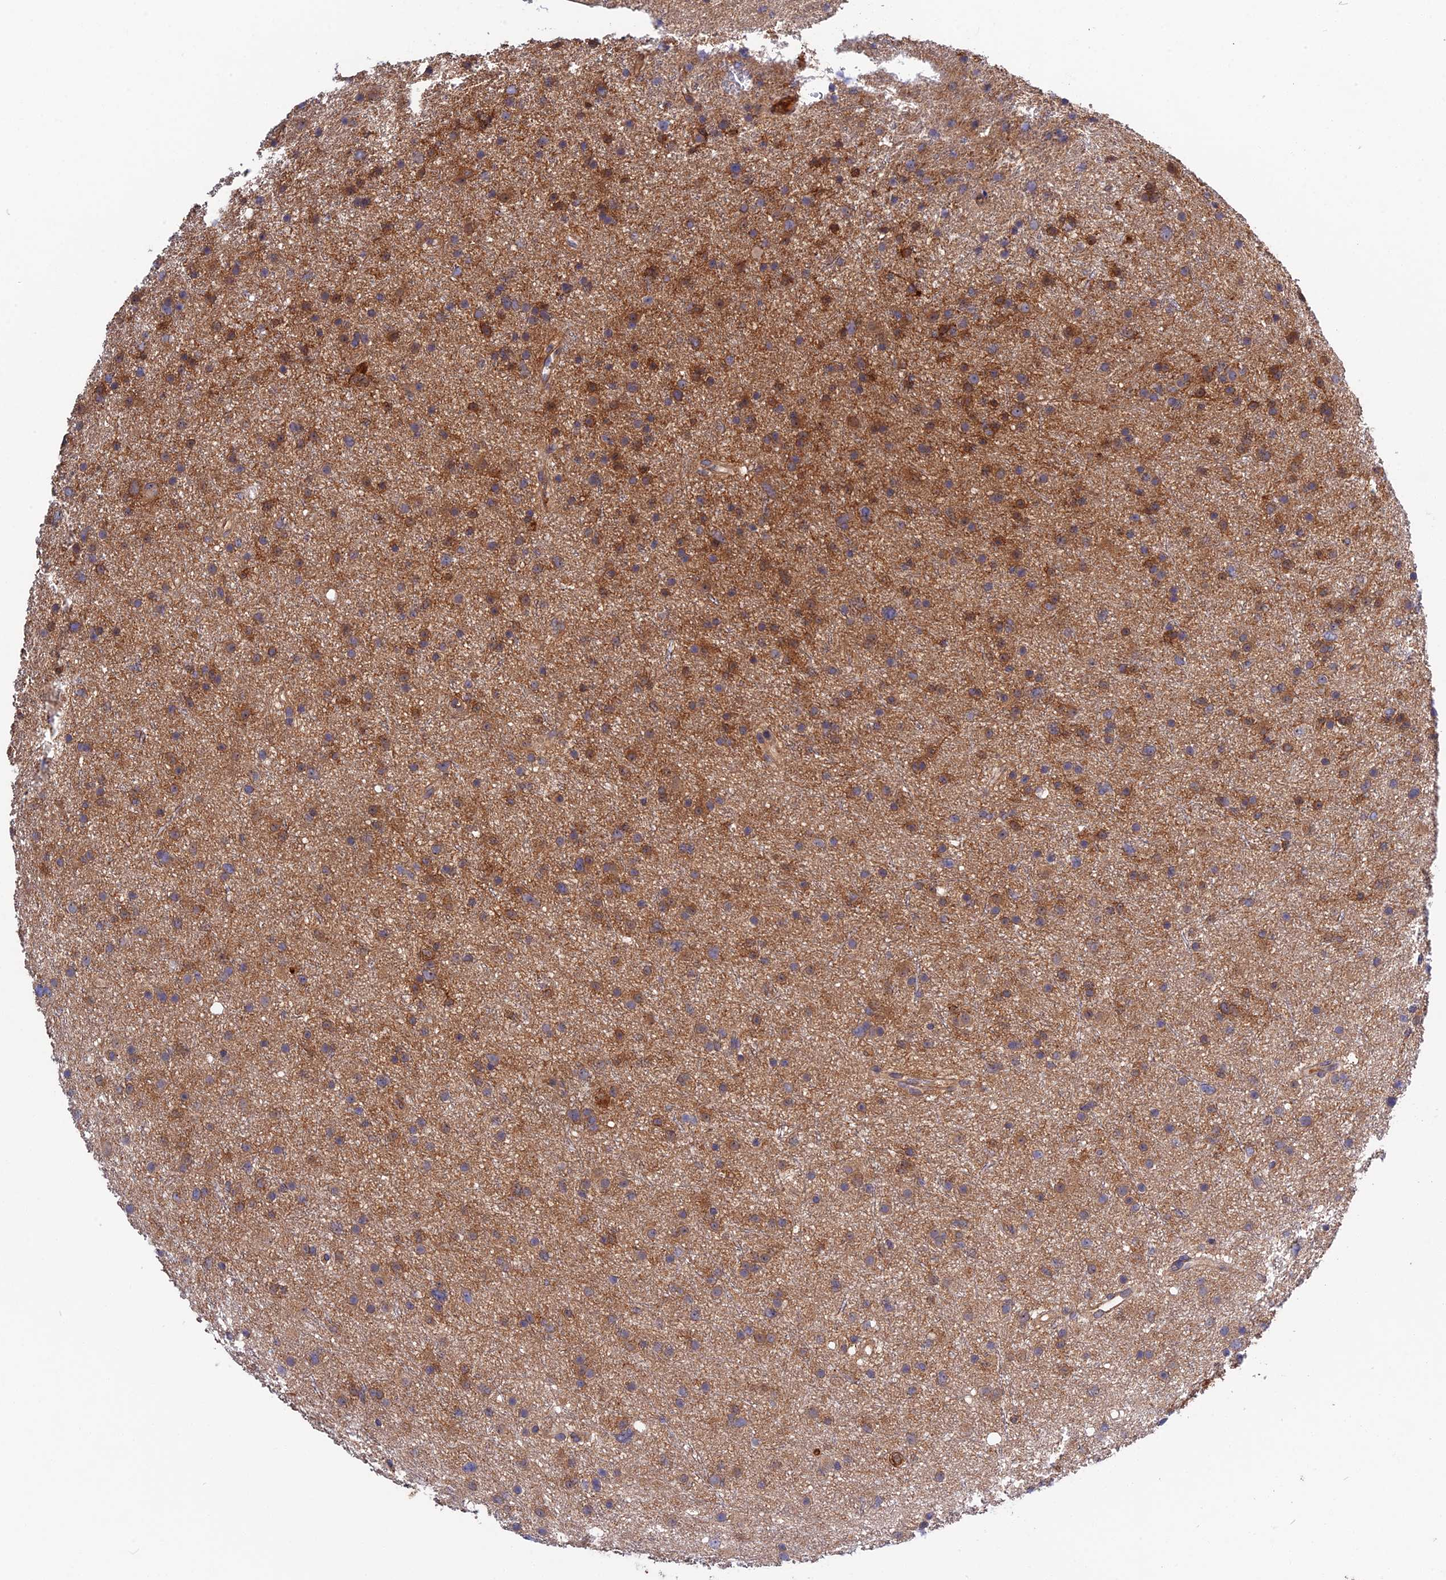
{"staining": {"intensity": "moderate", "quantity": ">75%", "location": "cytoplasmic/membranous"}, "tissue": "glioma", "cell_type": "Tumor cells", "image_type": "cancer", "snomed": [{"axis": "morphology", "description": "Glioma, malignant, Low grade"}, {"axis": "topography", "description": "Cerebral cortex"}], "caption": "A photomicrograph of human glioma stained for a protein demonstrates moderate cytoplasmic/membranous brown staining in tumor cells.", "gene": "CRACD", "patient": {"sex": "female", "age": 39}}